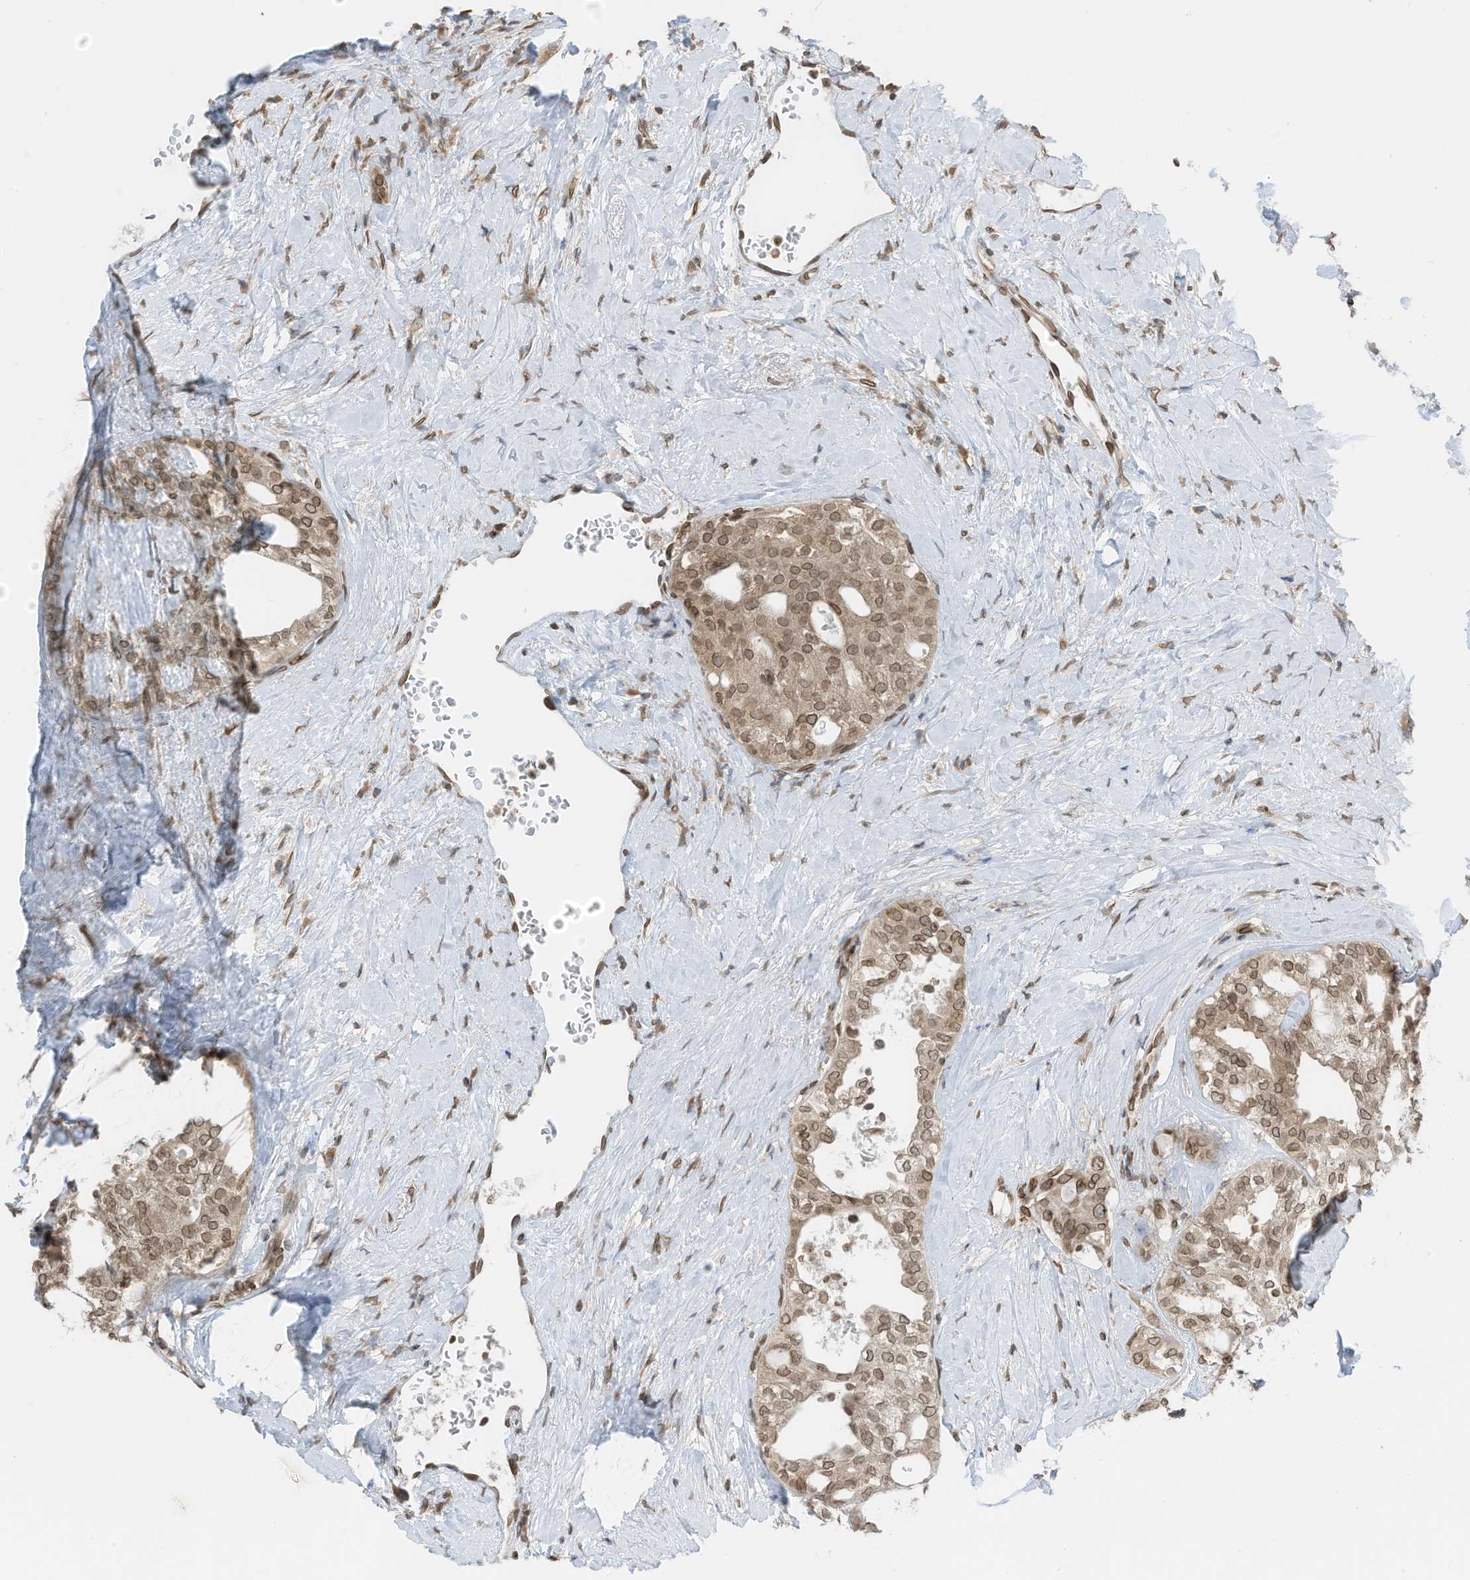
{"staining": {"intensity": "moderate", "quantity": ">75%", "location": "cytoplasmic/membranous,nuclear"}, "tissue": "thyroid cancer", "cell_type": "Tumor cells", "image_type": "cancer", "snomed": [{"axis": "morphology", "description": "Follicular adenoma carcinoma, NOS"}, {"axis": "topography", "description": "Thyroid gland"}], "caption": "Thyroid follicular adenoma carcinoma stained with a brown dye exhibits moderate cytoplasmic/membranous and nuclear positive positivity in about >75% of tumor cells.", "gene": "RABL3", "patient": {"sex": "male", "age": 75}}